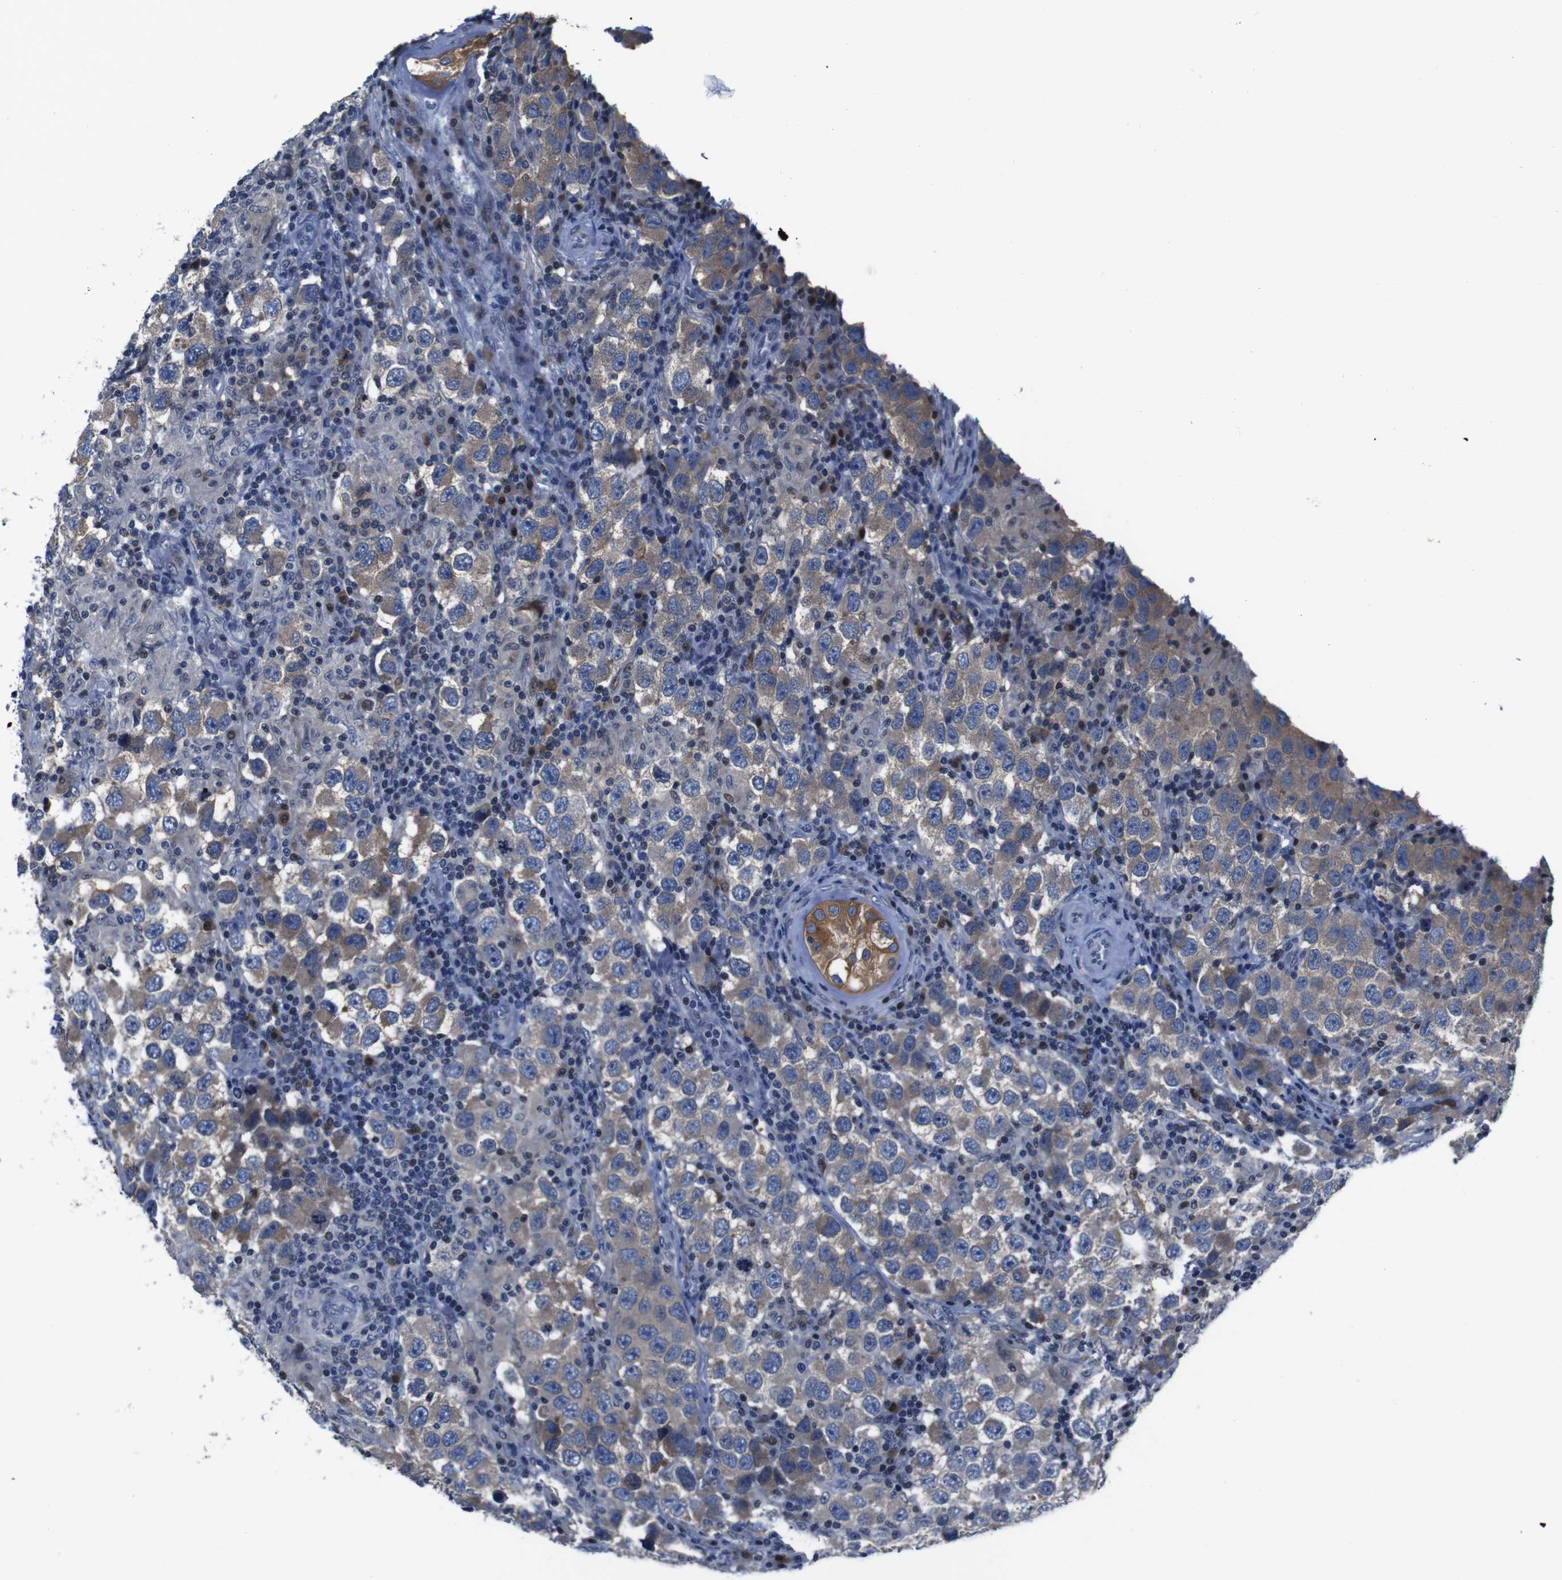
{"staining": {"intensity": "weak", "quantity": ">75%", "location": "cytoplasmic/membranous"}, "tissue": "testis cancer", "cell_type": "Tumor cells", "image_type": "cancer", "snomed": [{"axis": "morphology", "description": "Carcinoma, Embryonal, NOS"}, {"axis": "topography", "description": "Testis"}], "caption": "Immunohistochemistry staining of testis cancer (embryonal carcinoma), which demonstrates low levels of weak cytoplasmic/membranous staining in approximately >75% of tumor cells indicating weak cytoplasmic/membranous protein positivity. The staining was performed using DAB (brown) for protein detection and nuclei were counterstained in hematoxylin (blue).", "gene": "SEMA4B", "patient": {"sex": "male", "age": 21}}